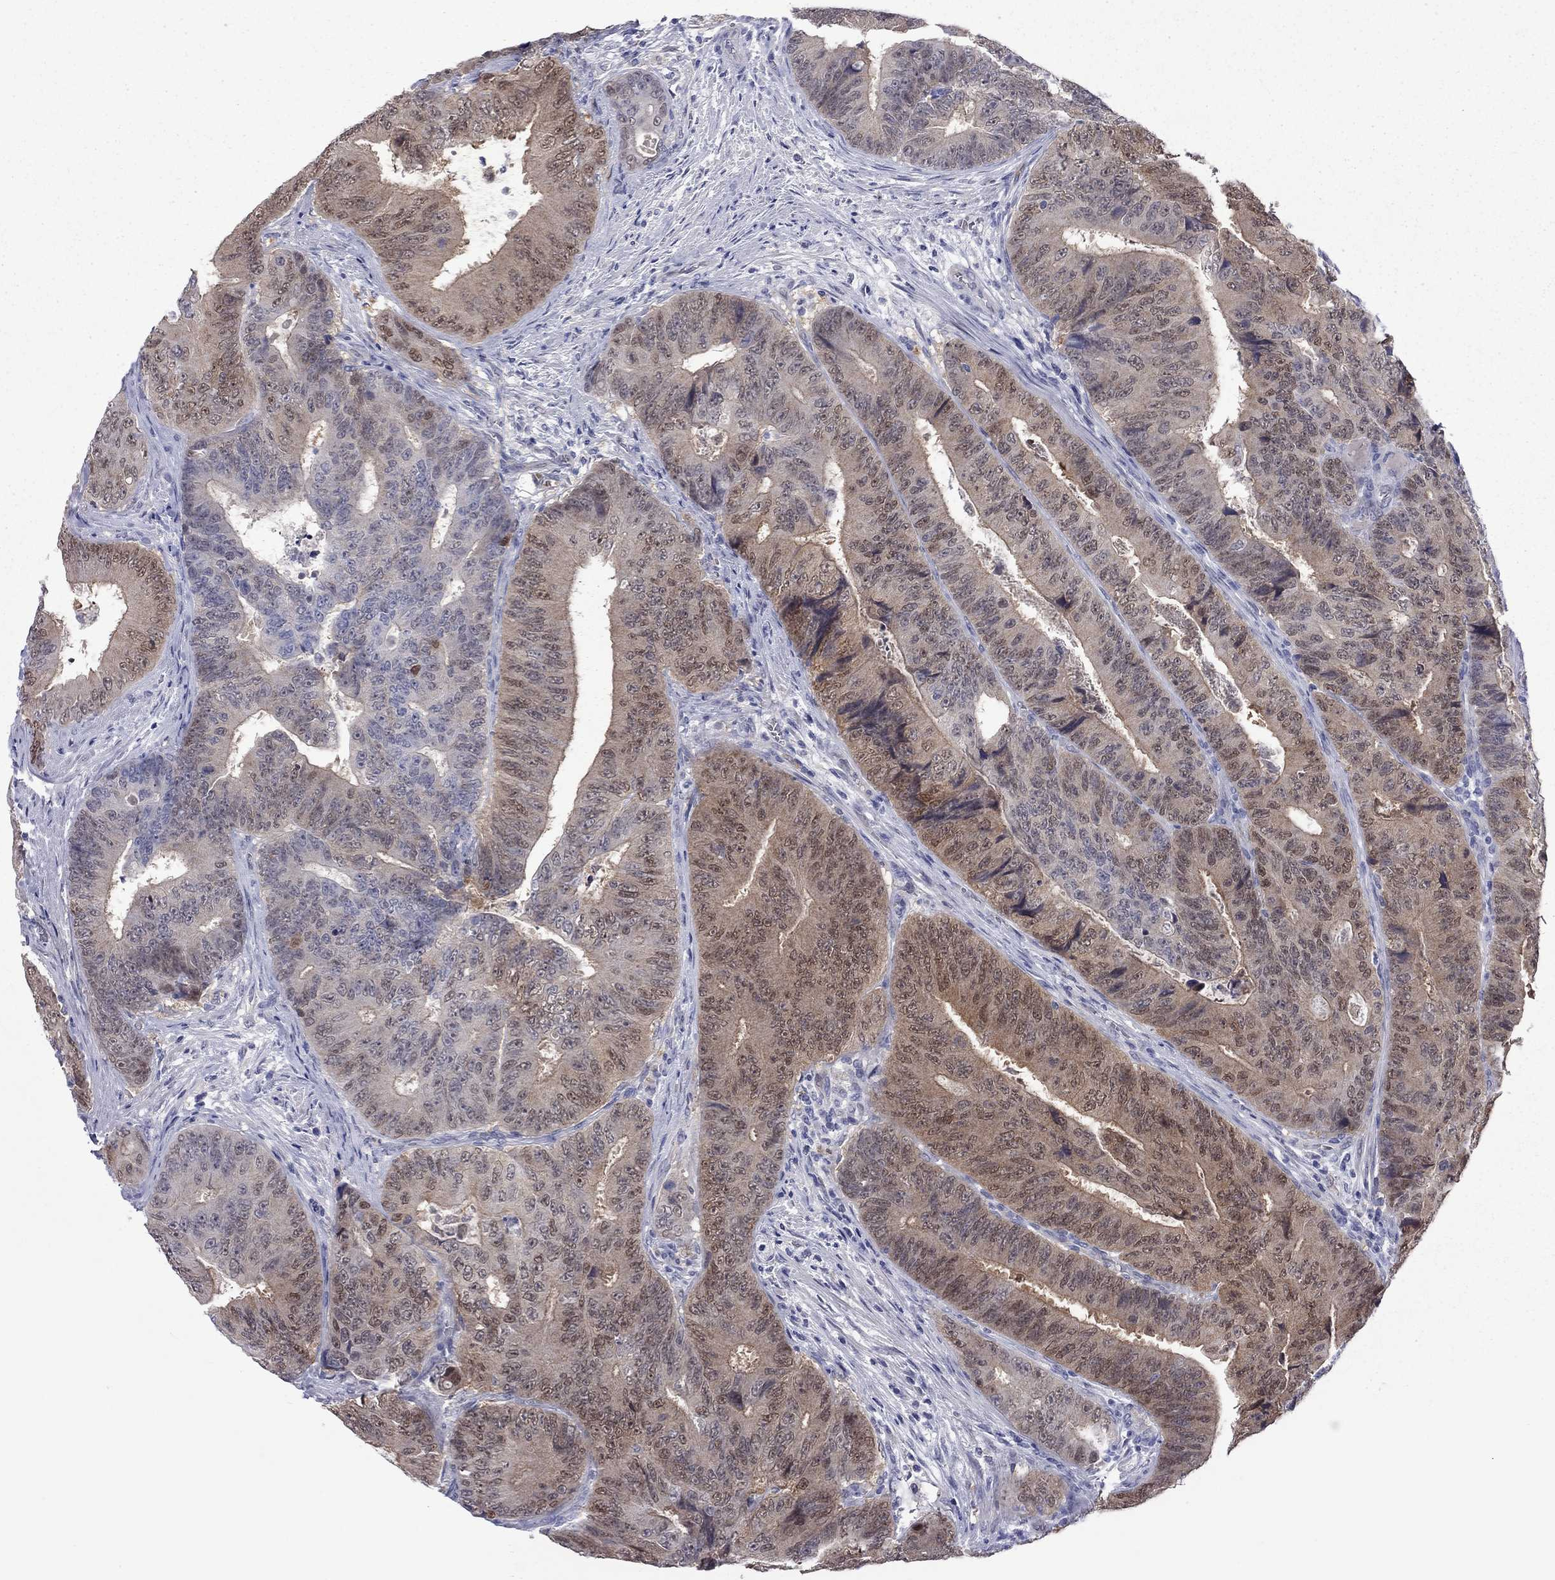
{"staining": {"intensity": "moderate", "quantity": "25%-75%", "location": "cytoplasmic/membranous"}, "tissue": "colorectal cancer", "cell_type": "Tumor cells", "image_type": "cancer", "snomed": [{"axis": "morphology", "description": "Adenocarcinoma, NOS"}, {"axis": "topography", "description": "Colon"}], "caption": "Colorectal cancer (adenocarcinoma) stained with IHC displays moderate cytoplasmic/membranous staining in about 25%-75% of tumor cells. The staining is performed using DAB (3,3'-diaminobenzidine) brown chromogen to label protein expression. The nuclei are counter-stained blue using hematoxylin.", "gene": "CTNNBIP1", "patient": {"sex": "female", "age": 48}}